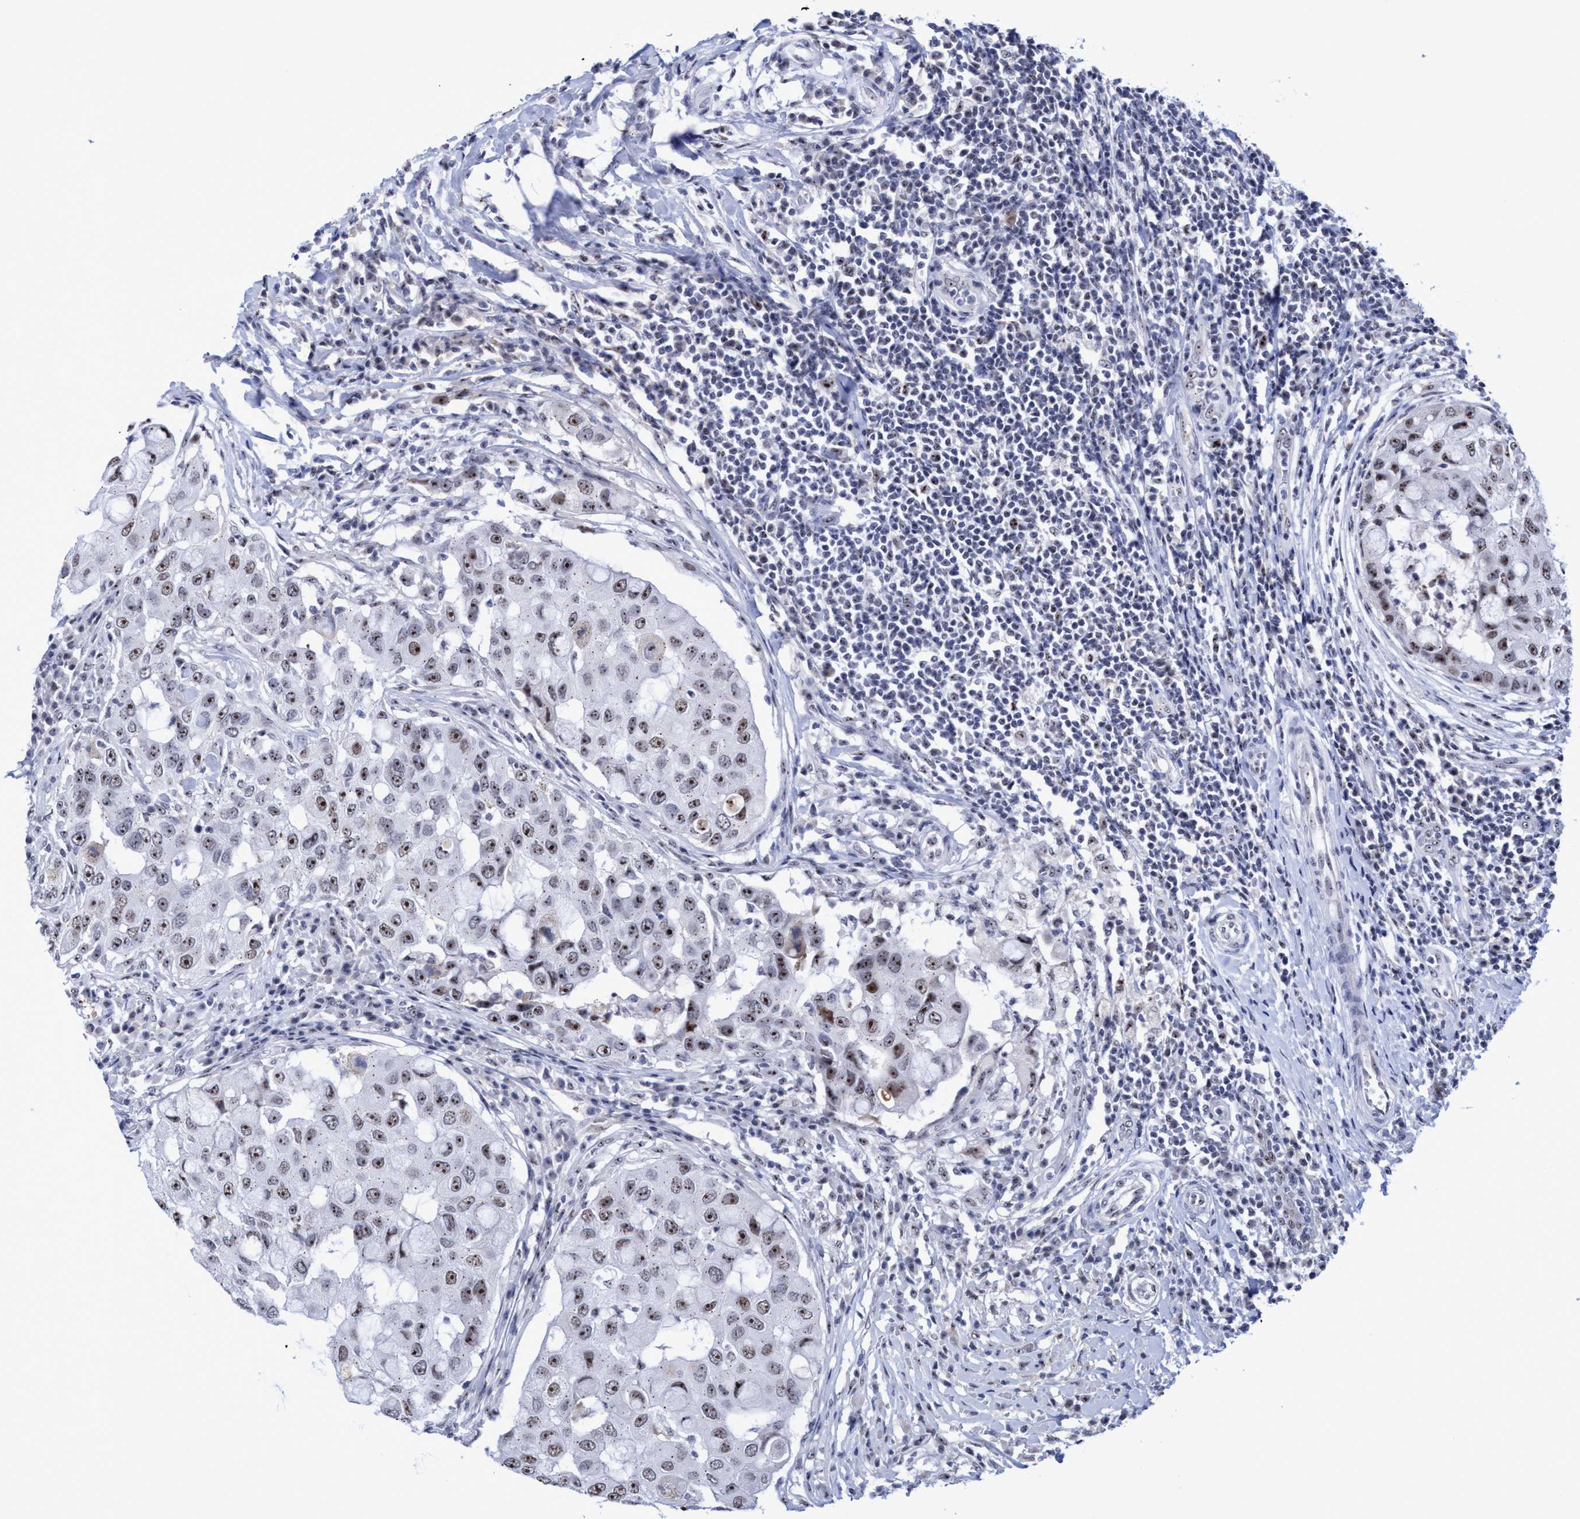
{"staining": {"intensity": "moderate", "quantity": ">75%", "location": "nuclear"}, "tissue": "breast cancer", "cell_type": "Tumor cells", "image_type": "cancer", "snomed": [{"axis": "morphology", "description": "Duct carcinoma"}, {"axis": "topography", "description": "Breast"}], "caption": "Protein analysis of breast infiltrating ductal carcinoma tissue displays moderate nuclear staining in about >75% of tumor cells.", "gene": "EFCAB10", "patient": {"sex": "female", "age": 27}}